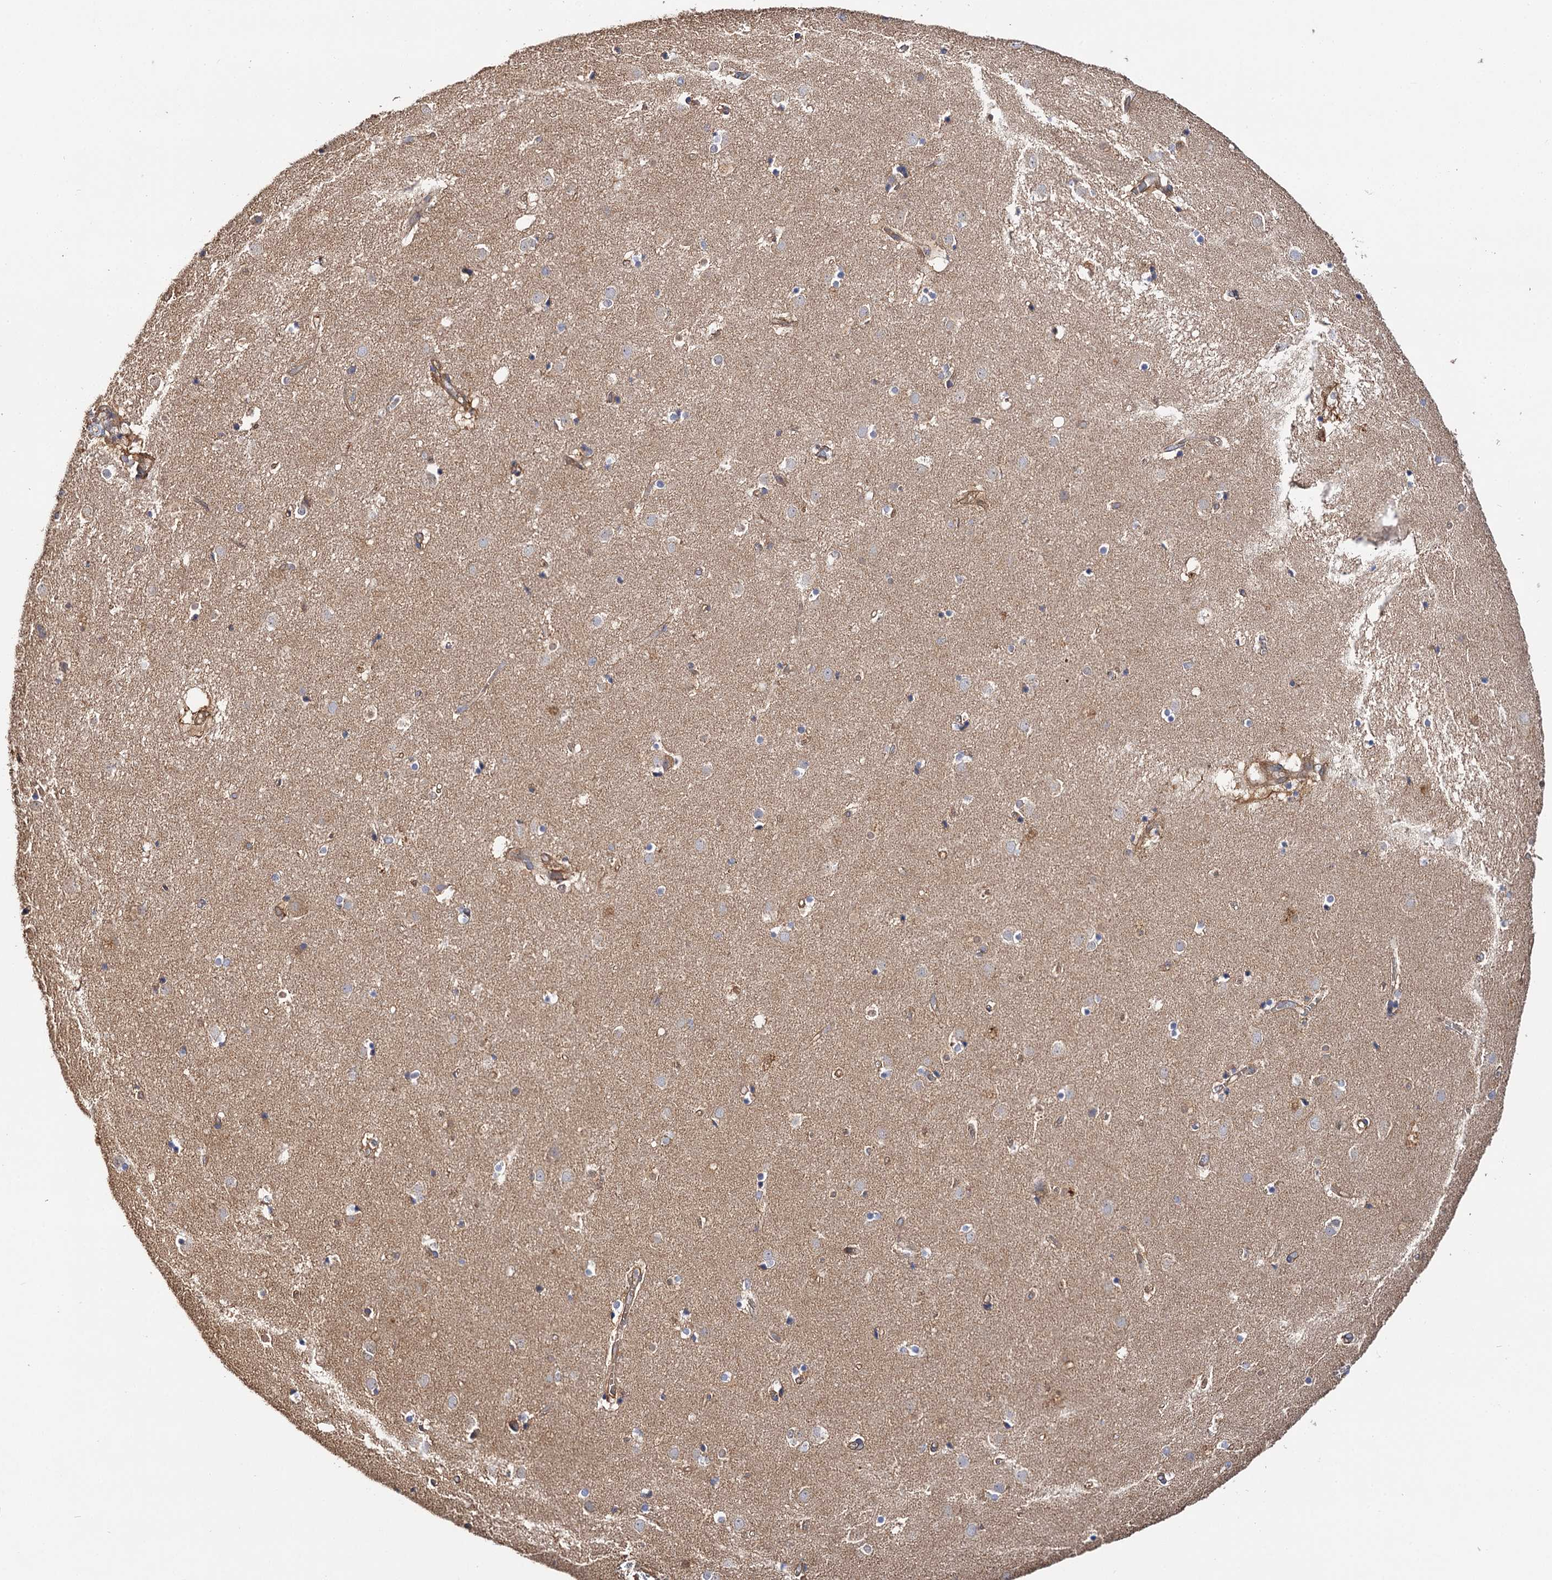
{"staining": {"intensity": "weak", "quantity": "25%-75%", "location": "cytoplasmic/membranous"}, "tissue": "caudate", "cell_type": "Glial cells", "image_type": "normal", "snomed": [{"axis": "morphology", "description": "Normal tissue, NOS"}, {"axis": "topography", "description": "Lateral ventricle wall"}], "caption": "Immunohistochemical staining of benign caudate exhibits 25%-75% levels of weak cytoplasmic/membranous protein positivity in approximately 25%-75% of glial cells.", "gene": "IDI1", "patient": {"sex": "male", "age": 70}}